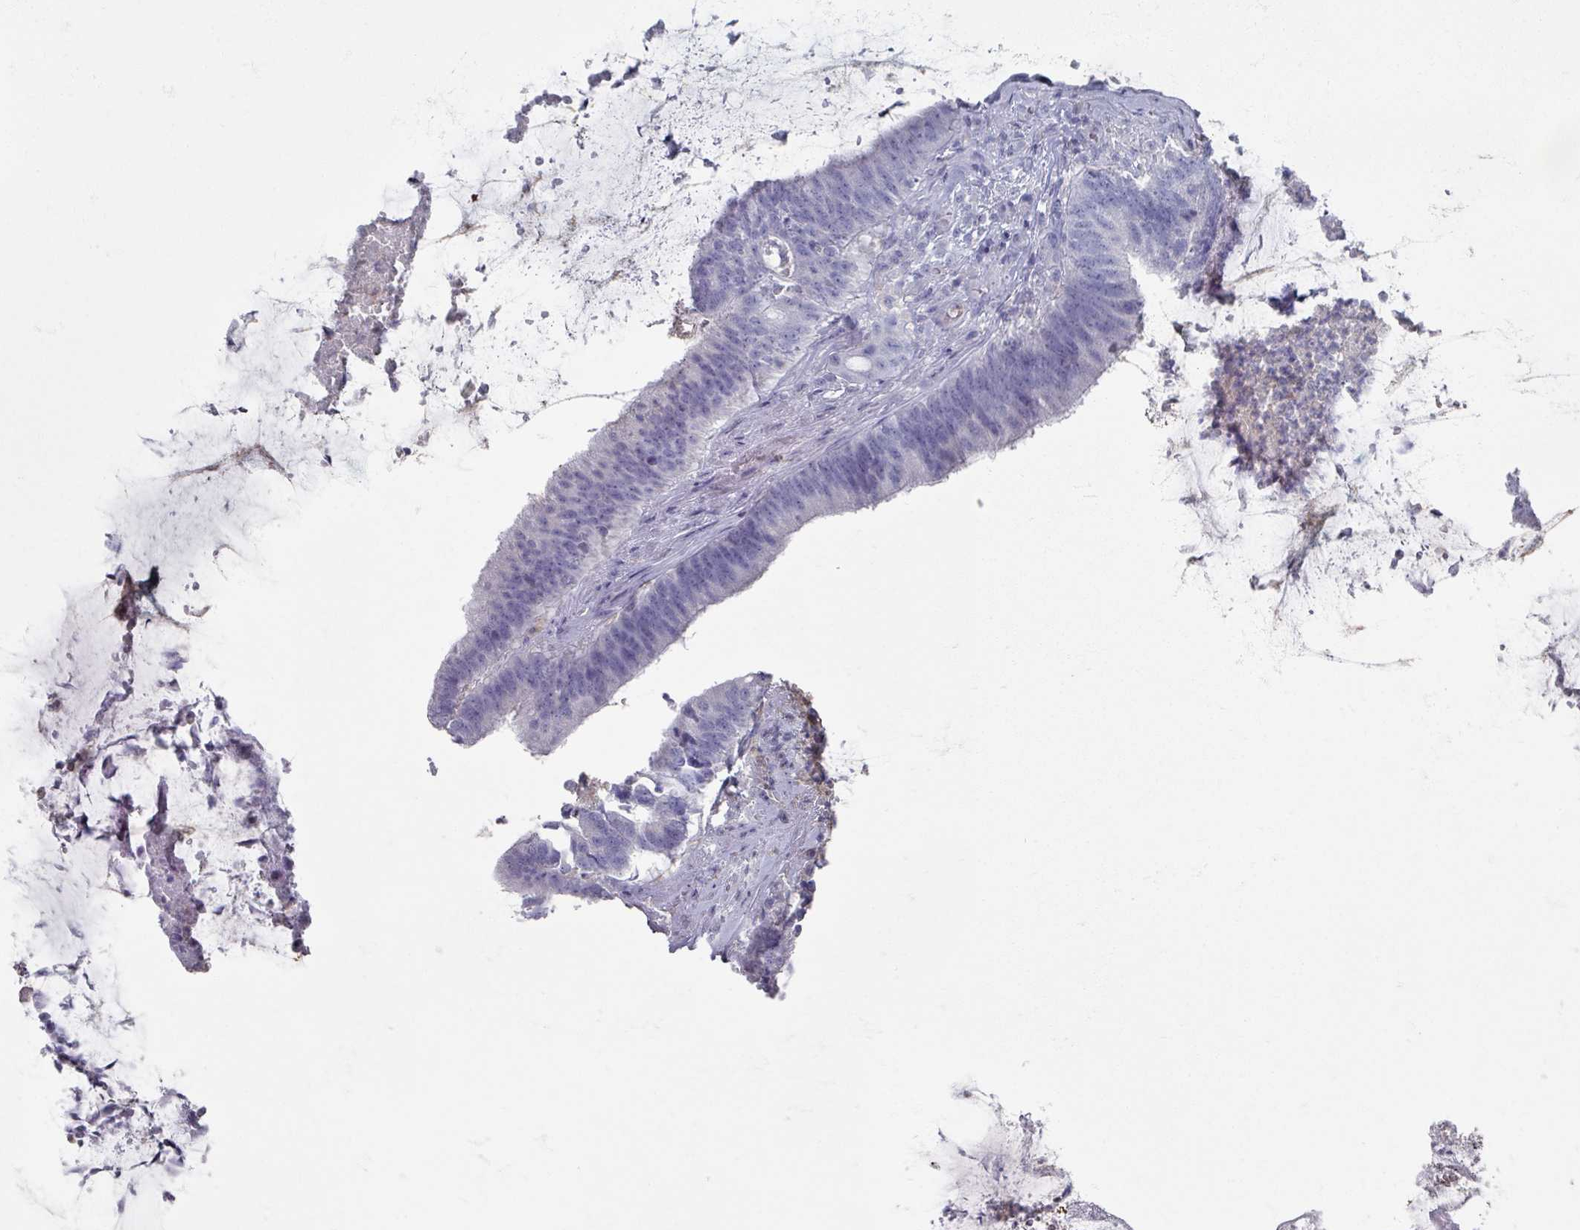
{"staining": {"intensity": "negative", "quantity": "none", "location": "none"}, "tissue": "colorectal cancer", "cell_type": "Tumor cells", "image_type": "cancer", "snomed": [{"axis": "morphology", "description": "Adenocarcinoma, NOS"}, {"axis": "topography", "description": "Colon"}], "caption": "High magnification brightfield microscopy of colorectal cancer stained with DAB (3,3'-diaminobenzidine) (brown) and counterstained with hematoxylin (blue): tumor cells show no significant positivity.", "gene": "OMG", "patient": {"sex": "female", "age": 43}}